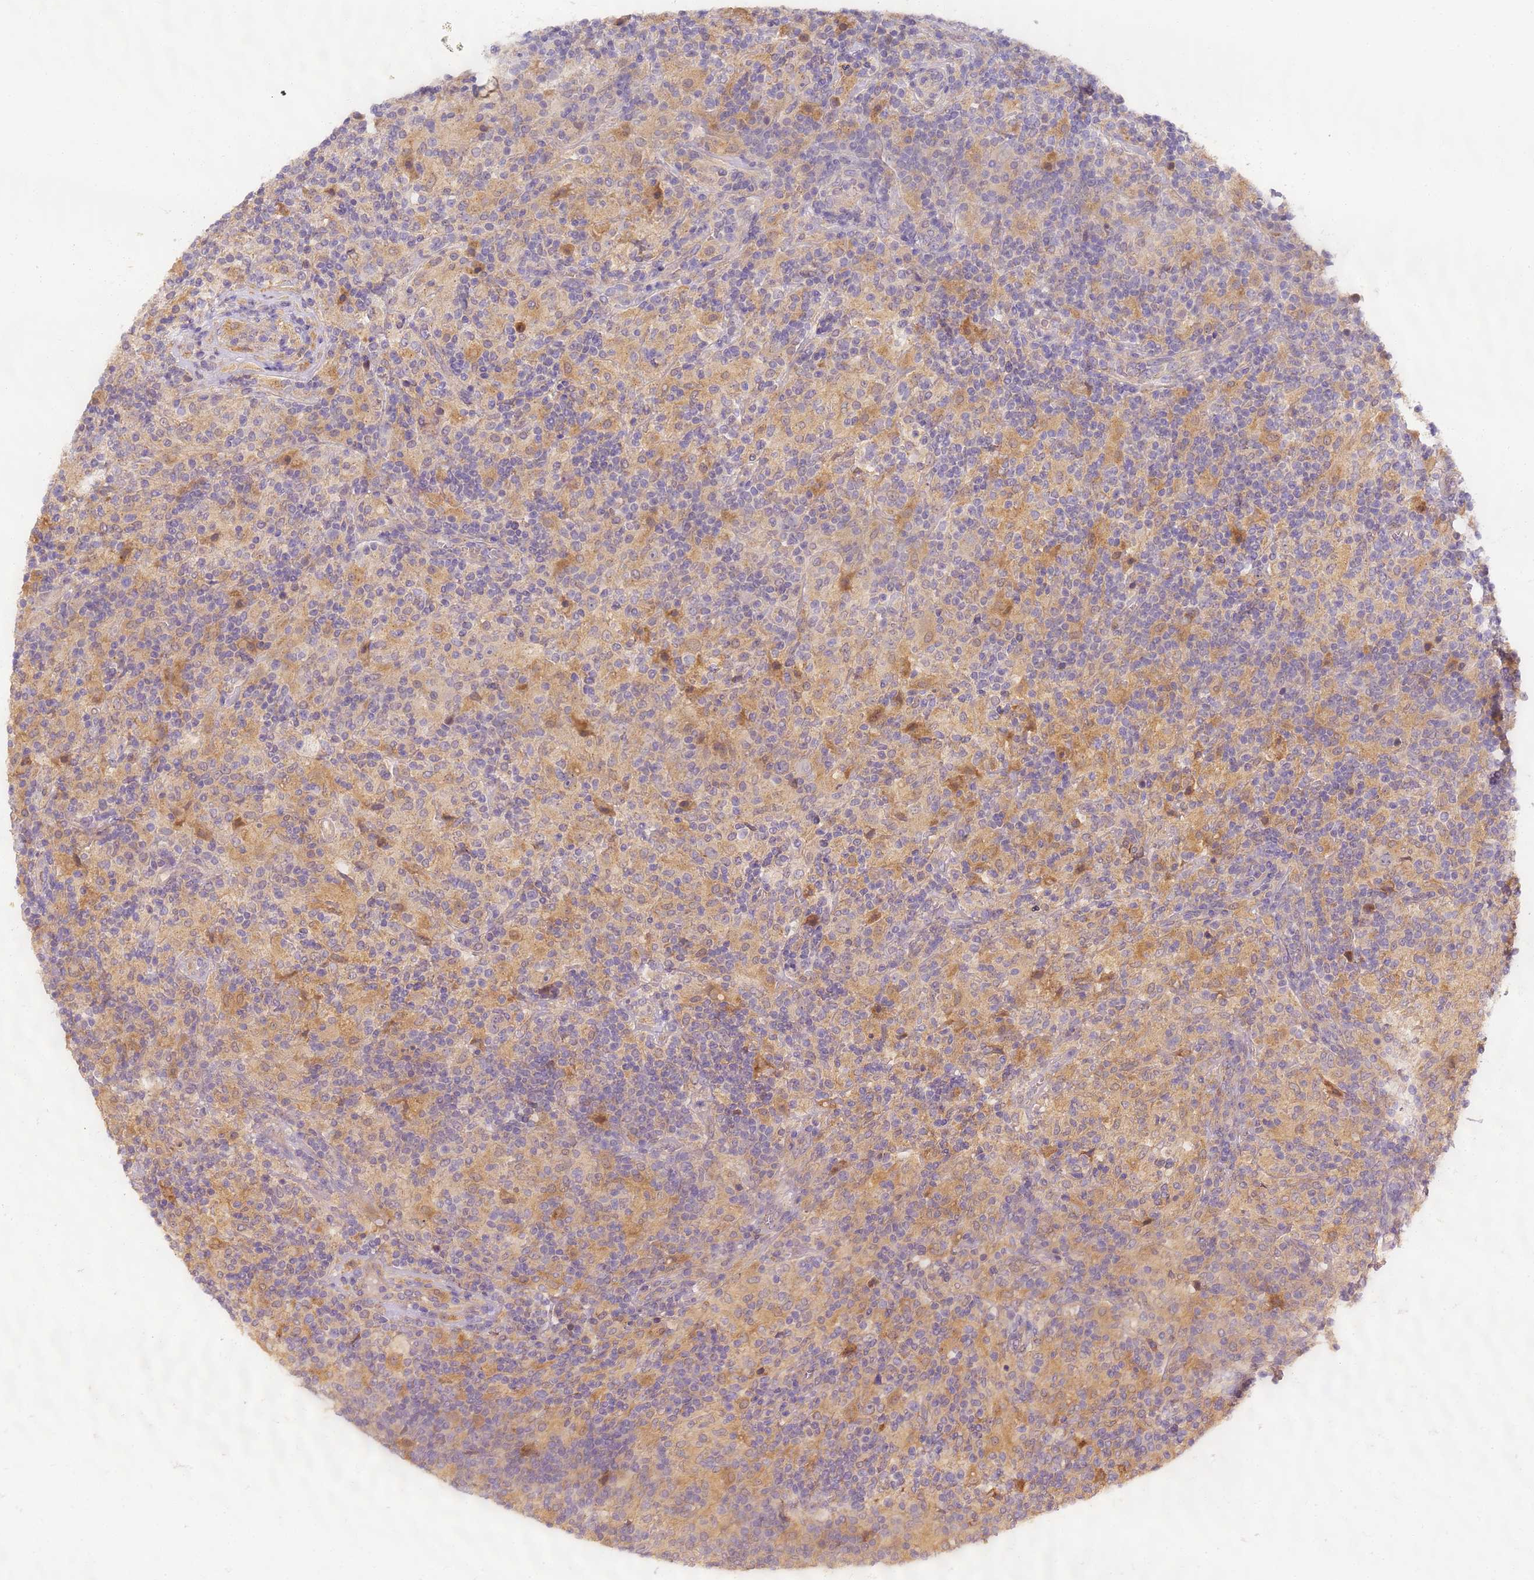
{"staining": {"intensity": "weak", "quantity": "<25%", "location": "cytoplasmic/membranous"}, "tissue": "lymphoma", "cell_type": "Tumor cells", "image_type": "cancer", "snomed": [{"axis": "morphology", "description": "Hodgkin's disease, NOS"}, {"axis": "topography", "description": "Lymph node"}], "caption": "This is a image of IHC staining of Hodgkin's disease, which shows no positivity in tumor cells. (DAB (3,3'-diaminobenzidine) immunohistochemistry visualized using brightfield microscopy, high magnification).", "gene": "TIGAR", "patient": {"sex": "male", "age": 70}}